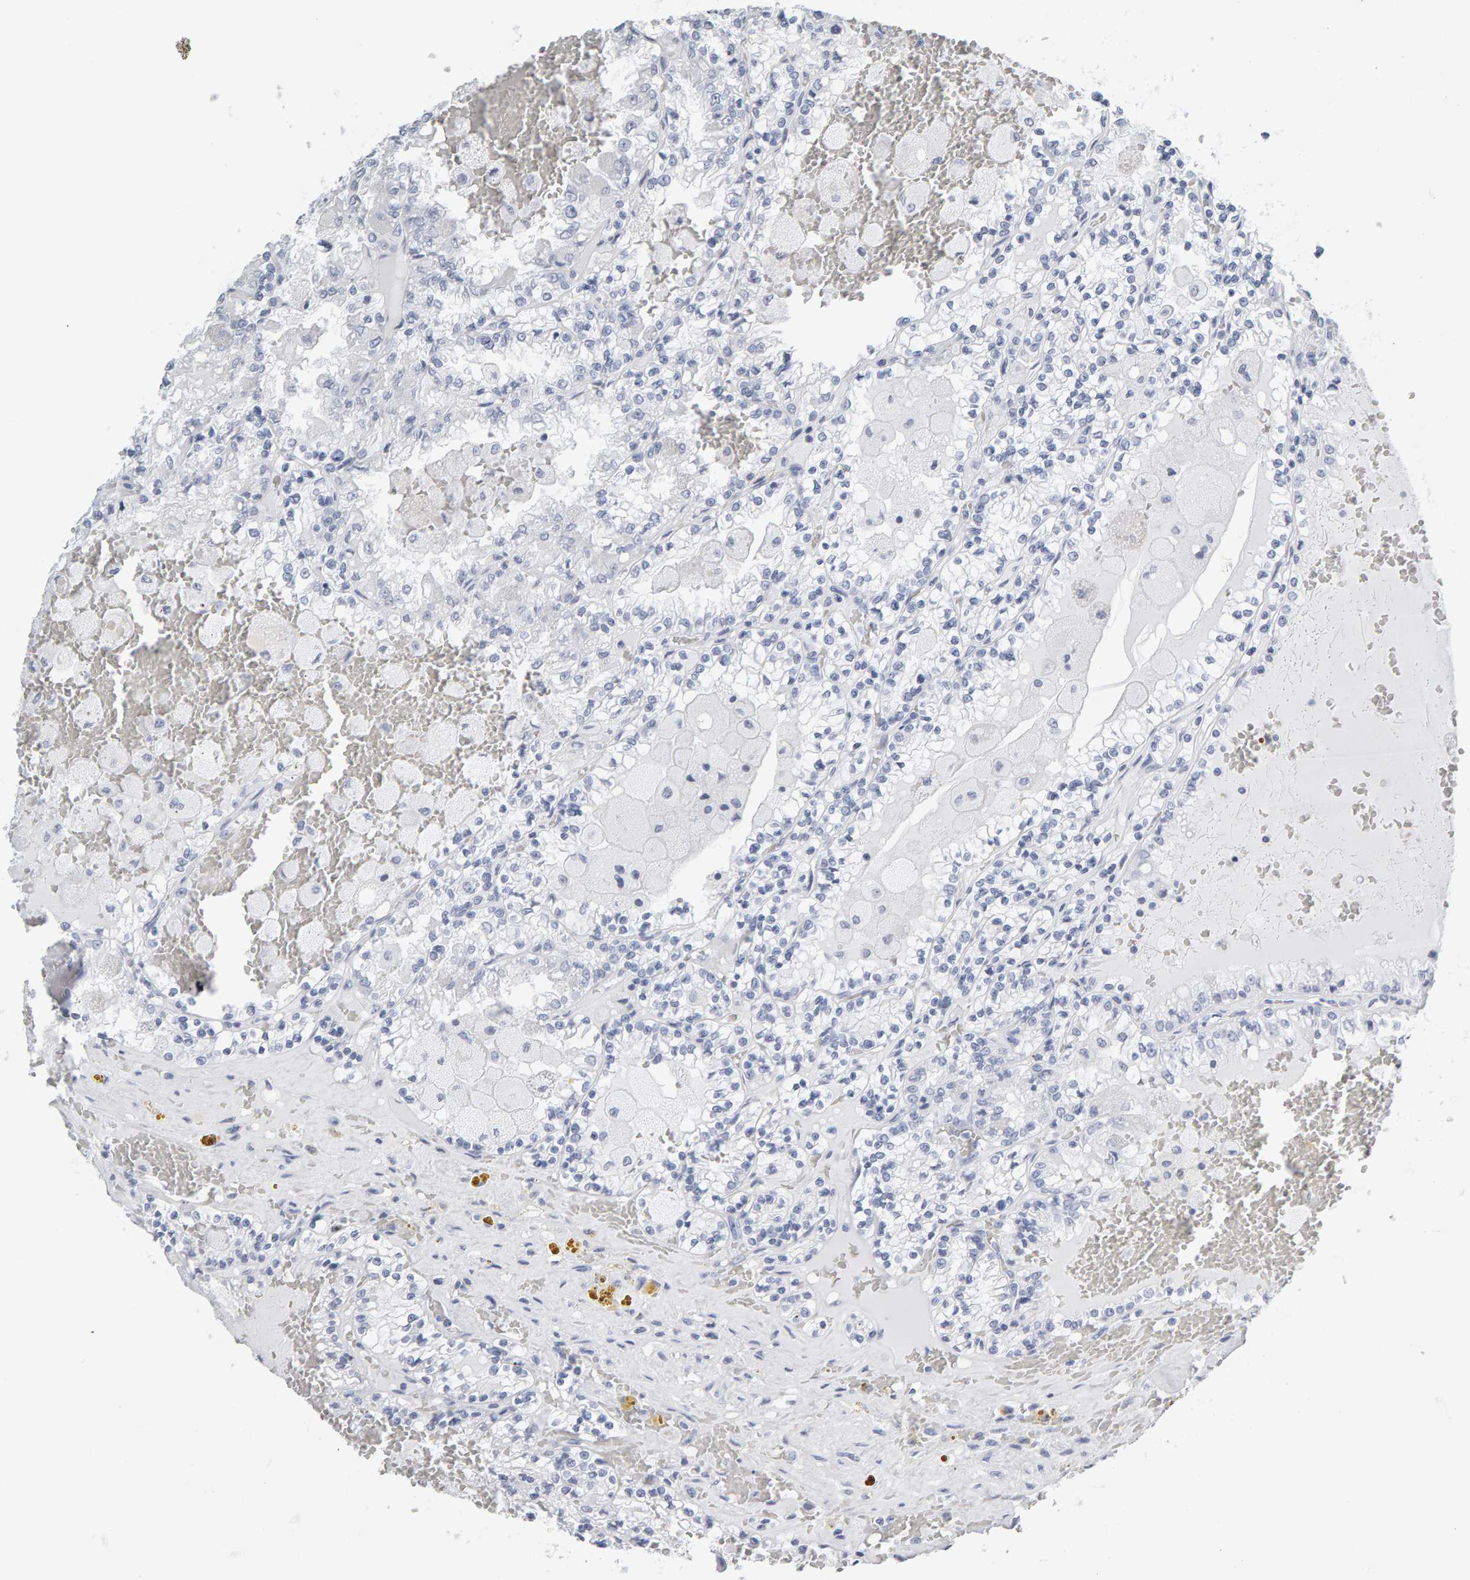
{"staining": {"intensity": "negative", "quantity": "none", "location": "none"}, "tissue": "renal cancer", "cell_type": "Tumor cells", "image_type": "cancer", "snomed": [{"axis": "morphology", "description": "Adenocarcinoma, NOS"}, {"axis": "topography", "description": "Kidney"}], "caption": "High magnification brightfield microscopy of renal cancer (adenocarcinoma) stained with DAB (brown) and counterstained with hematoxylin (blue): tumor cells show no significant positivity.", "gene": "SPACA3", "patient": {"sex": "female", "age": 56}}